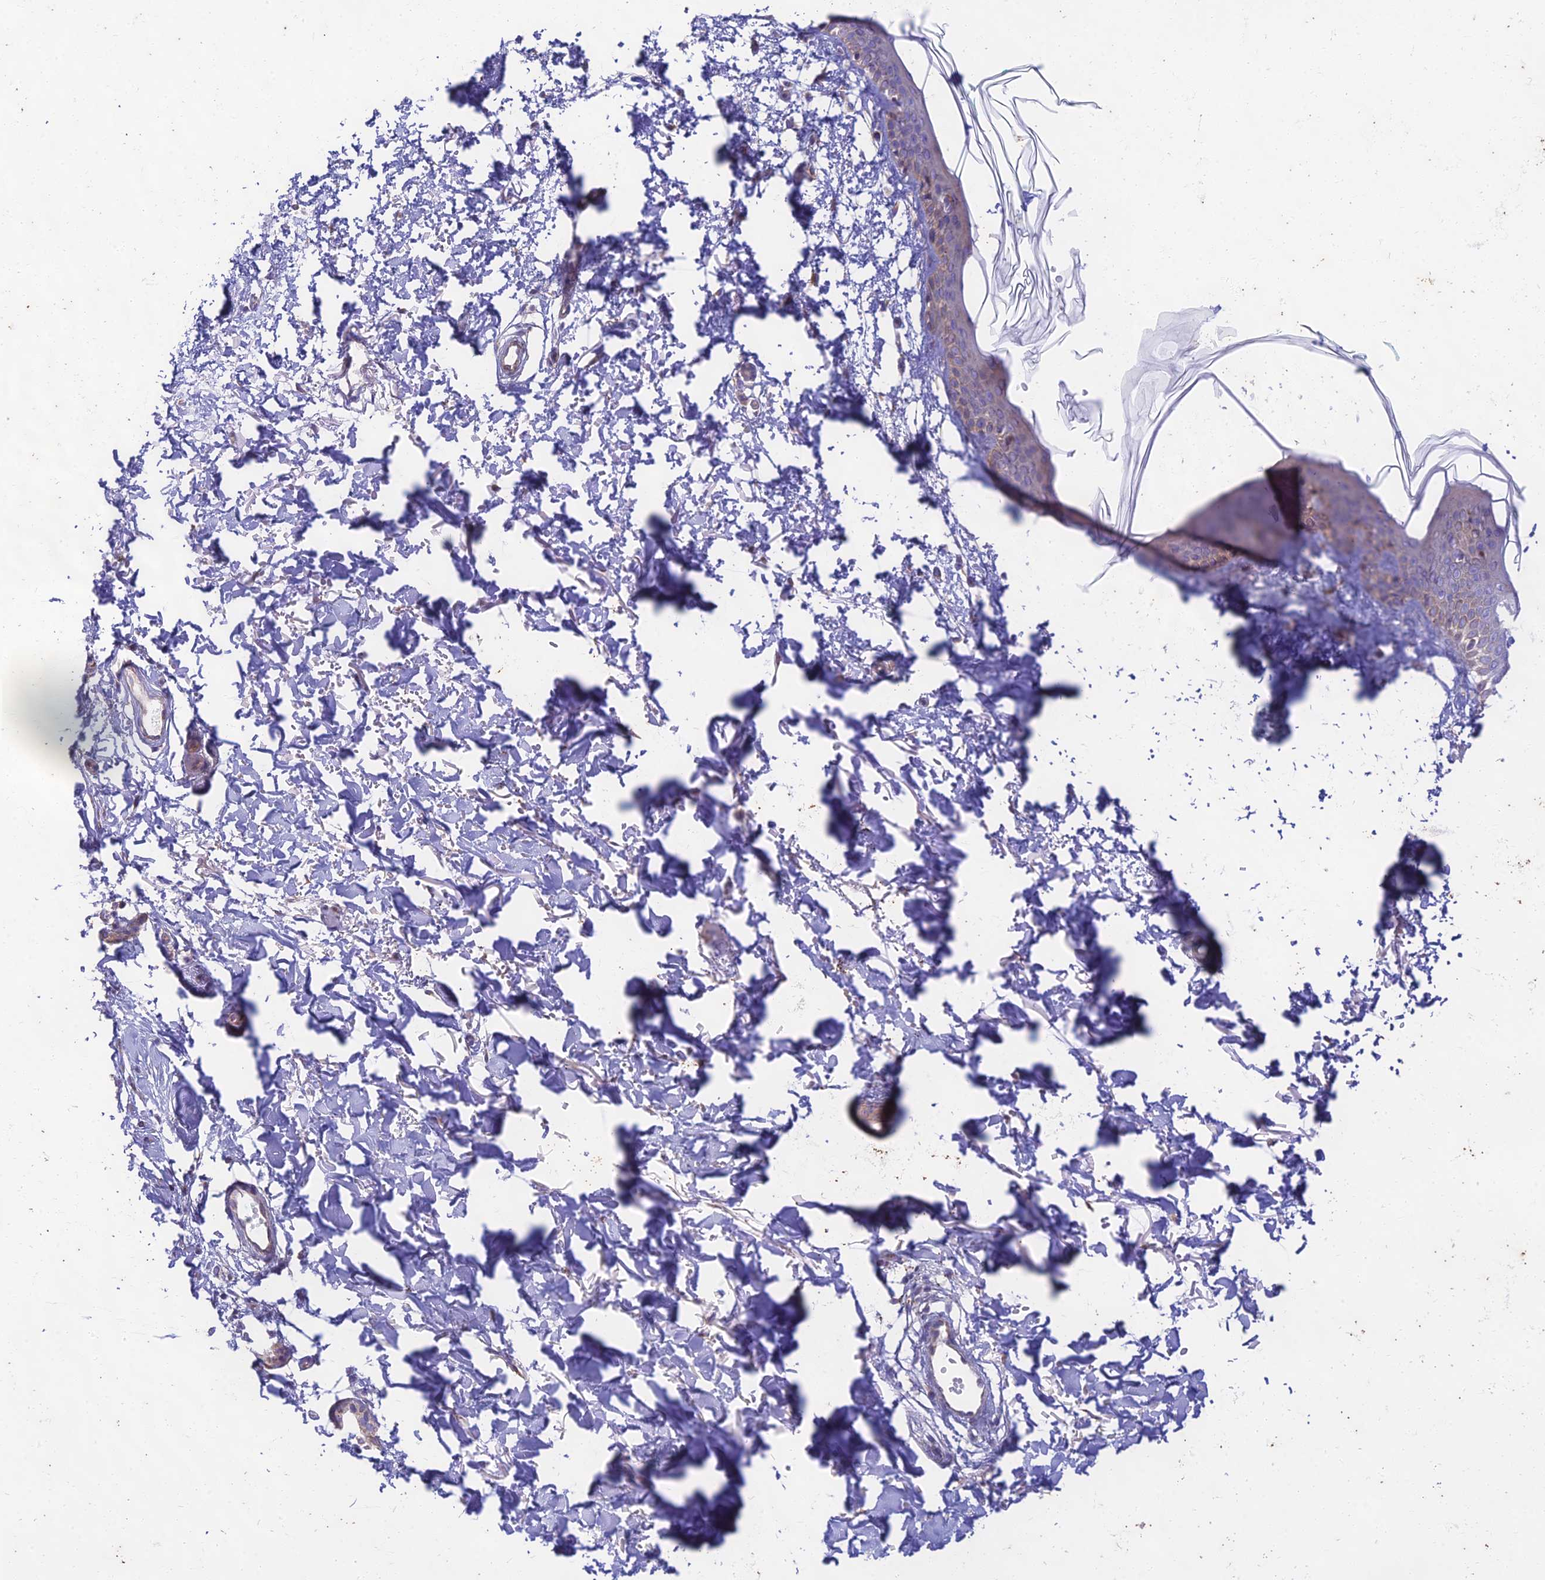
{"staining": {"intensity": "negative", "quantity": "none", "location": "none"}, "tissue": "skin", "cell_type": "Fibroblasts", "image_type": "normal", "snomed": [{"axis": "morphology", "description": "Normal tissue, NOS"}, {"axis": "topography", "description": "Skin"}], "caption": "Image shows no protein positivity in fibroblasts of benign skin.", "gene": "PTCD2", "patient": {"sex": "male", "age": 66}}